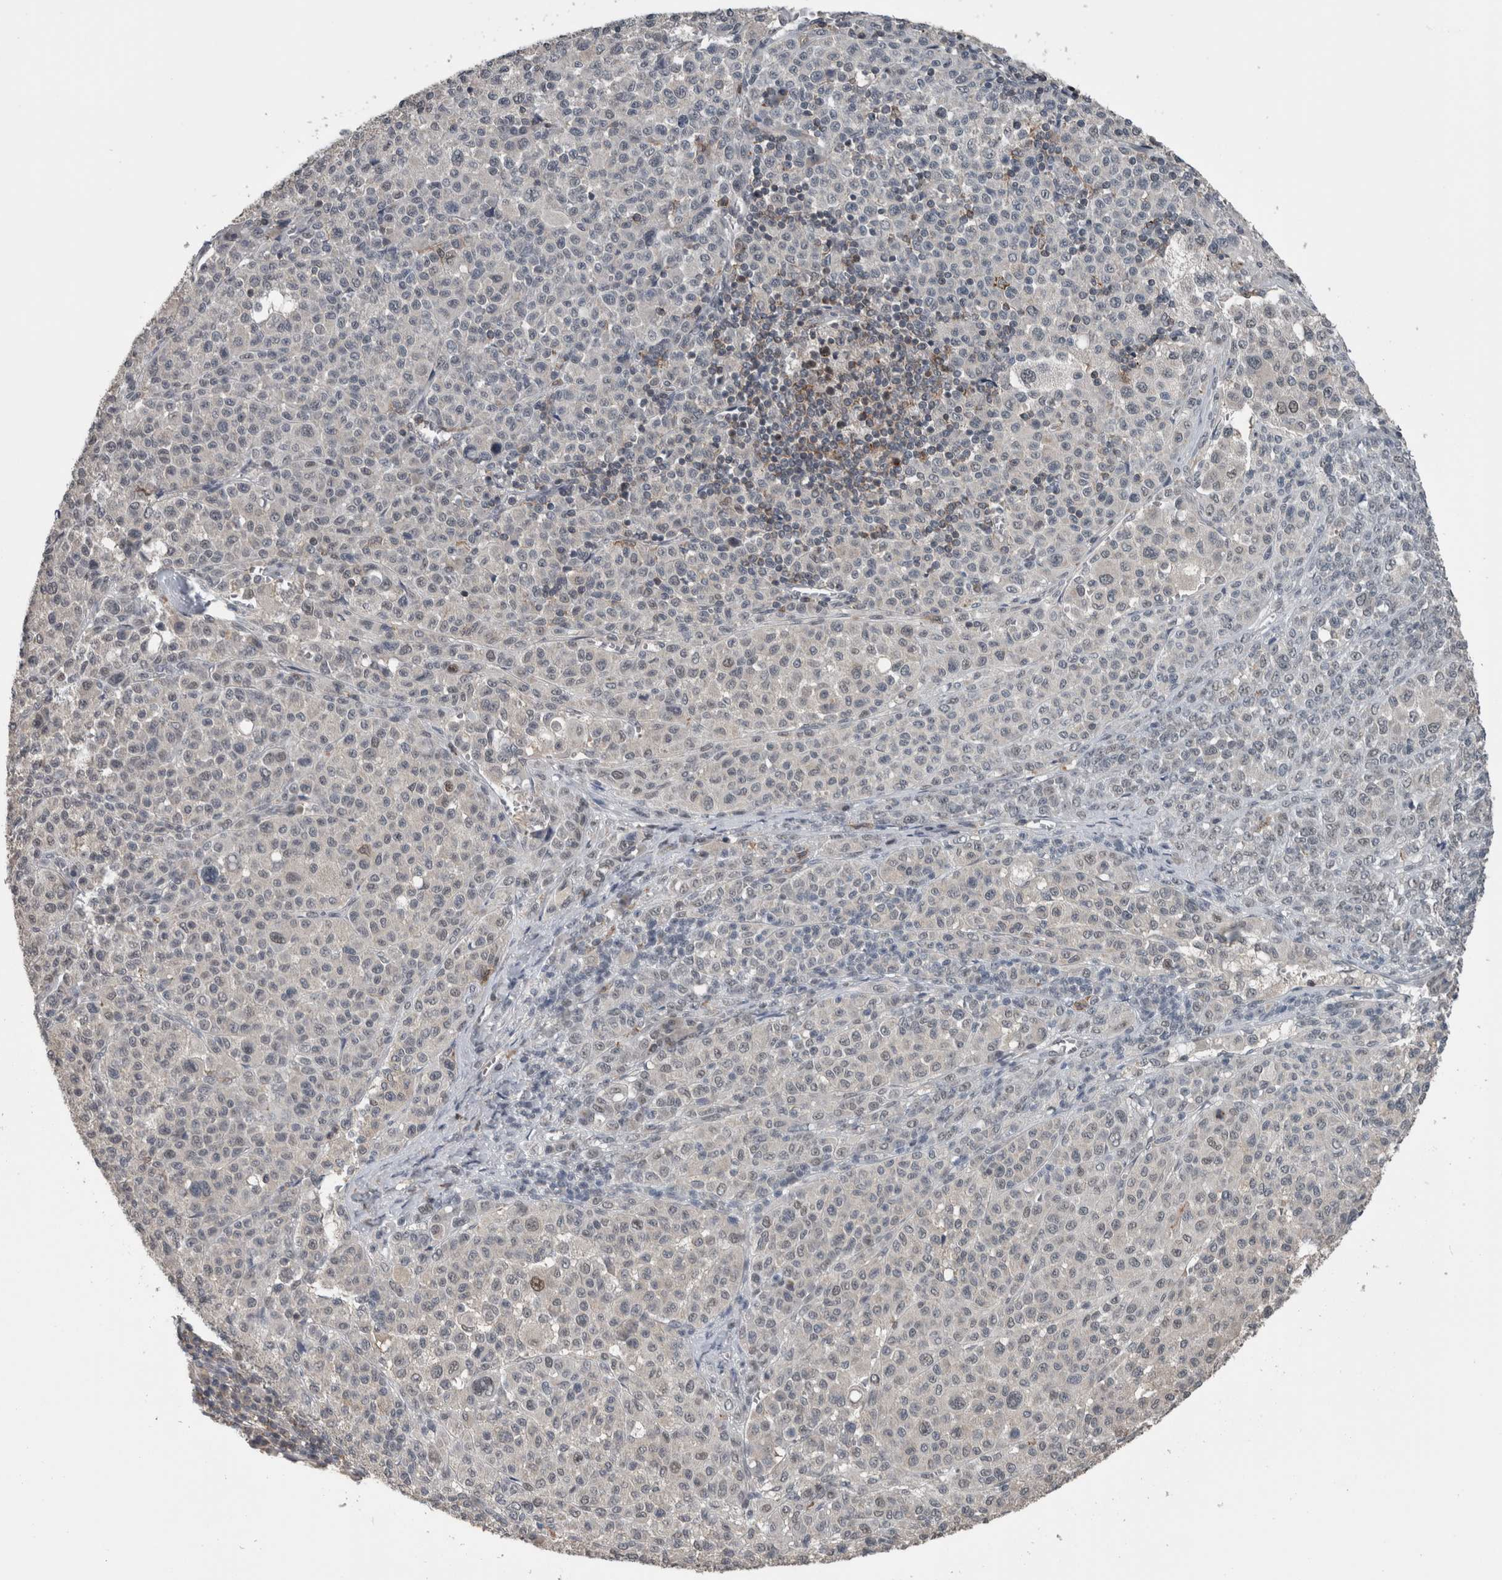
{"staining": {"intensity": "weak", "quantity": "<25%", "location": "nuclear"}, "tissue": "melanoma", "cell_type": "Tumor cells", "image_type": "cancer", "snomed": [{"axis": "morphology", "description": "Malignant melanoma, Metastatic site"}, {"axis": "topography", "description": "Skin"}], "caption": "This micrograph is of malignant melanoma (metastatic site) stained with IHC to label a protein in brown with the nuclei are counter-stained blue. There is no positivity in tumor cells. (Brightfield microscopy of DAB (3,3'-diaminobenzidine) immunohistochemistry at high magnification).", "gene": "ZBTB21", "patient": {"sex": "female", "age": 74}}